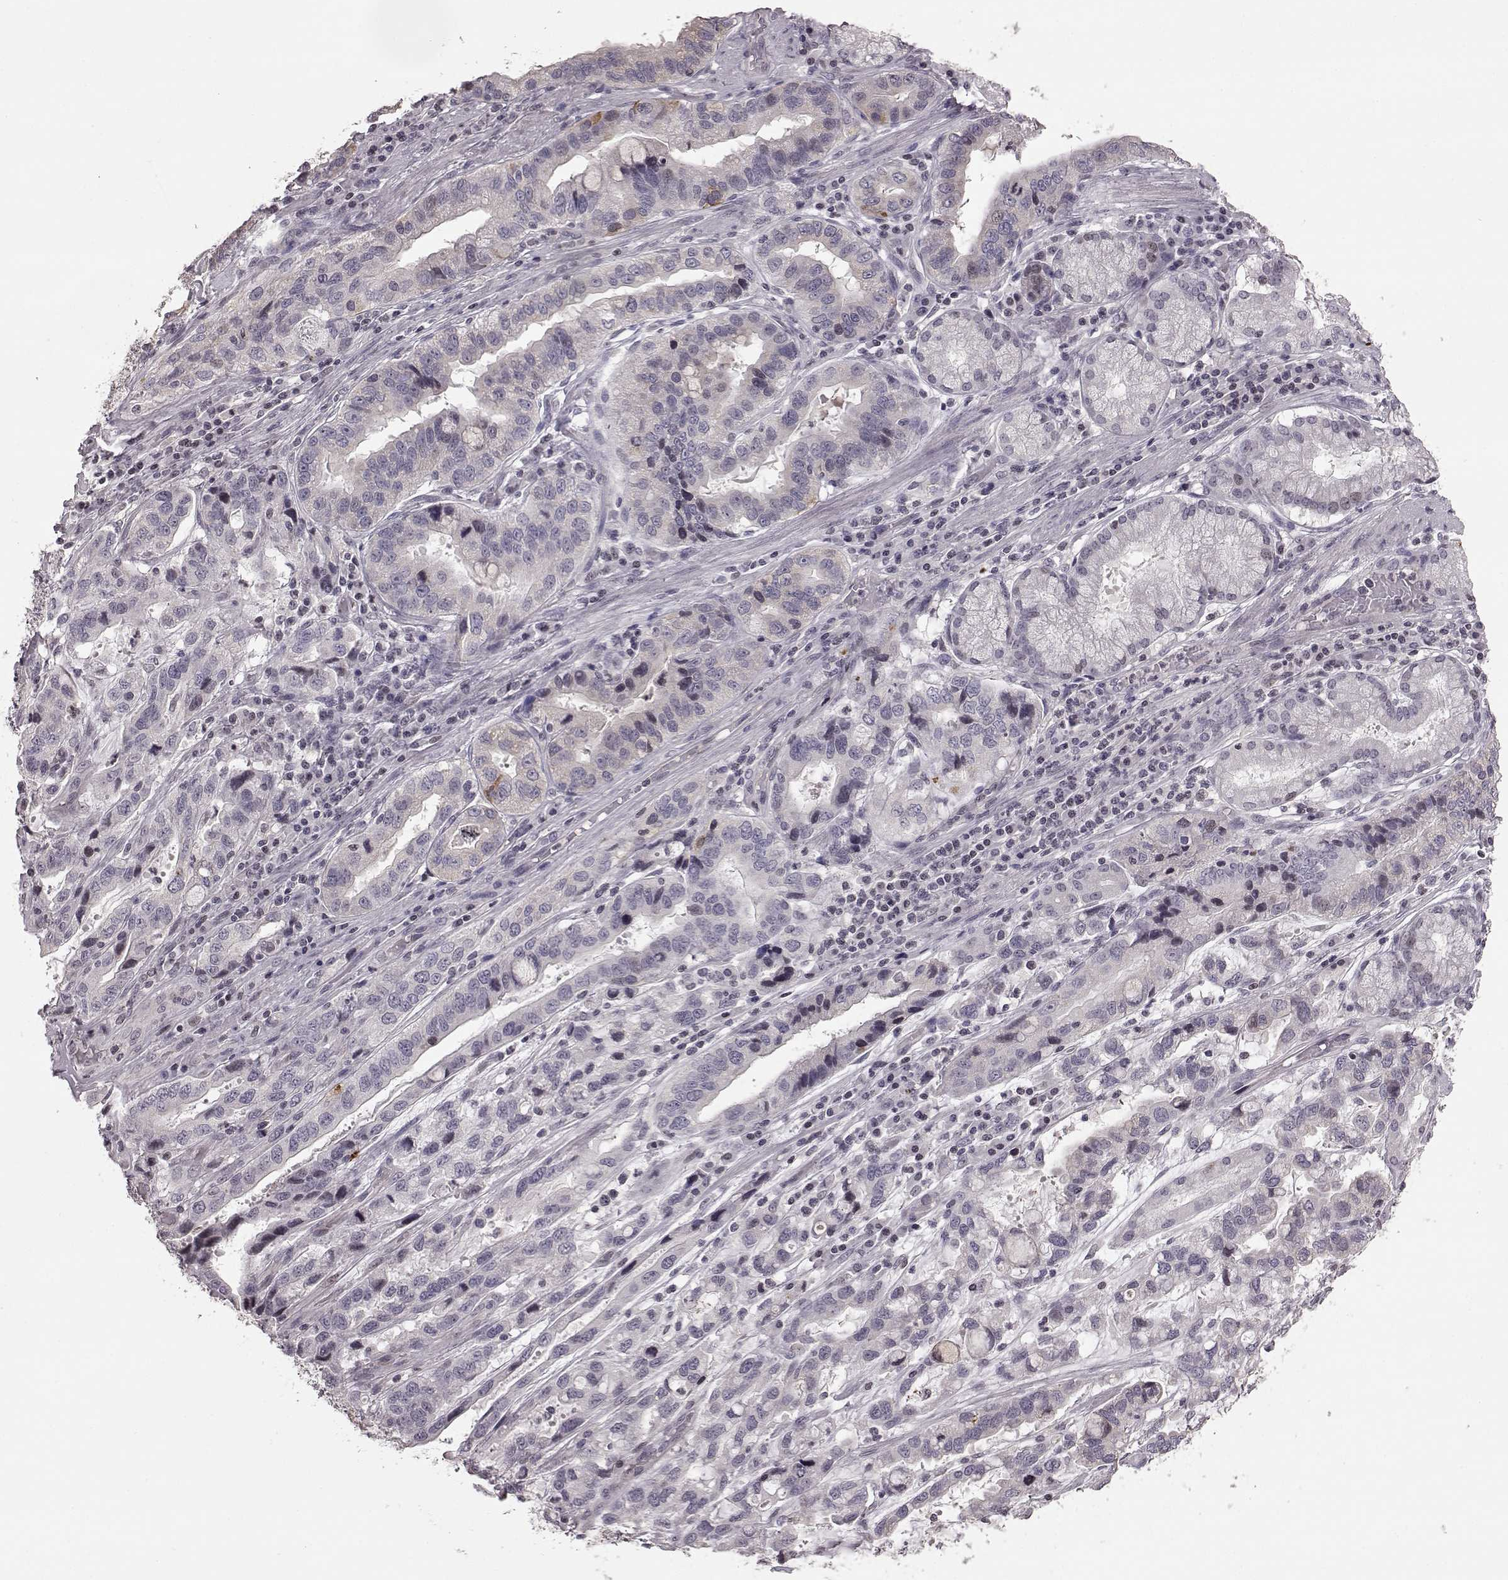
{"staining": {"intensity": "negative", "quantity": "none", "location": "none"}, "tissue": "stomach cancer", "cell_type": "Tumor cells", "image_type": "cancer", "snomed": [{"axis": "morphology", "description": "Adenocarcinoma, NOS"}, {"axis": "topography", "description": "Stomach, lower"}], "caption": "Tumor cells are negative for brown protein staining in stomach adenocarcinoma. (DAB immunohistochemistry visualized using brightfield microscopy, high magnification).", "gene": "GAL", "patient": {"sex": "female", "age": 76}}